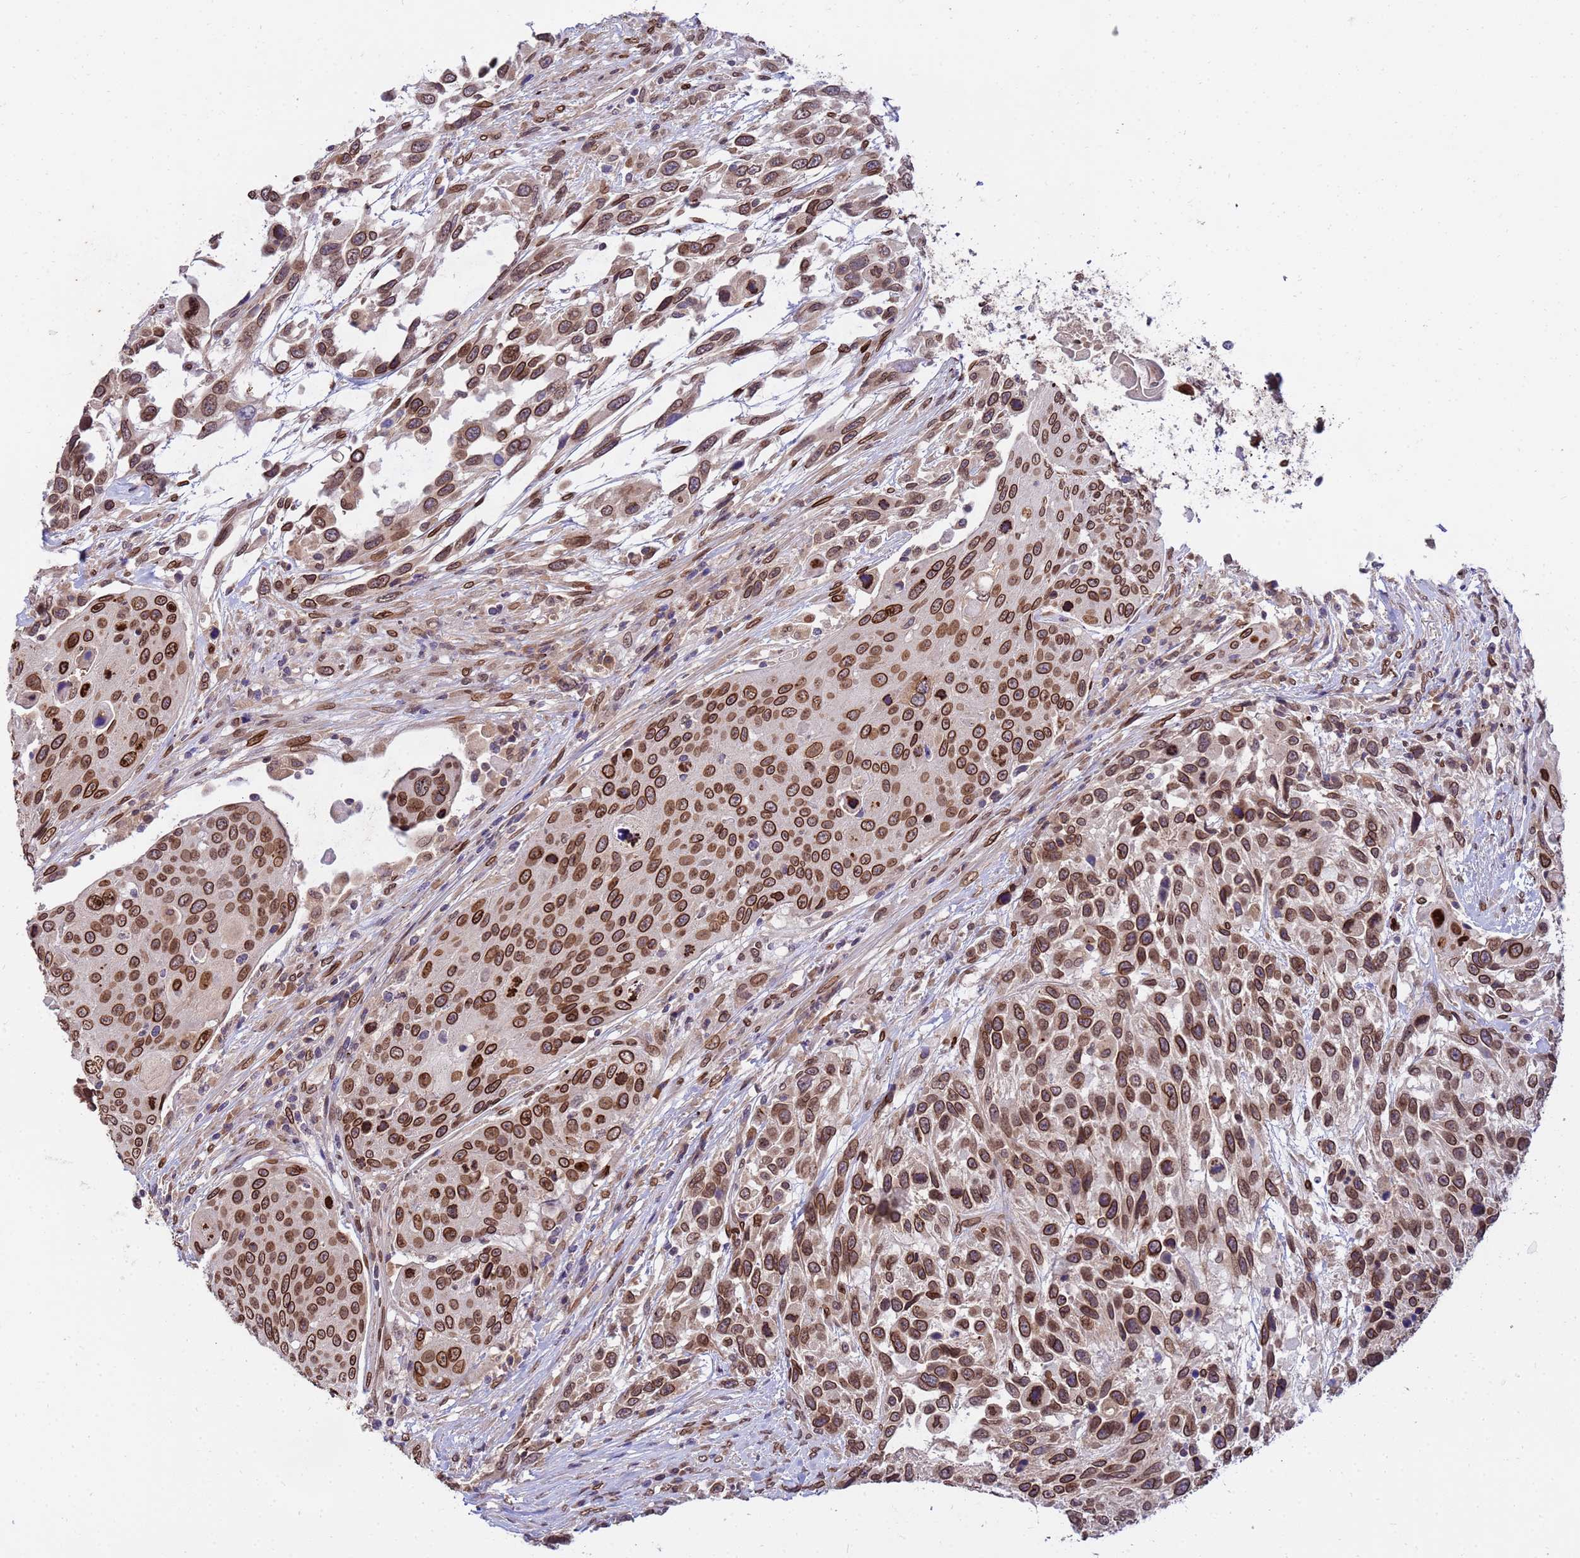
{"staining": {"intensity": "strong", "quantity": ">75%", "location": "cytoplasmic/membranous,nuclear"}, "tissue": "urothelial cancer", "cell_type": "Tumor cells", "image_type": "cancer", "snomed": [{"axis": "morphology", "description": "Urothelial carcinoma, High grade"}, {"axis": "topography", "description": "Urinary bladder"}], "caption": "An IHC histopathology image of tumor tissue is shown. Protein staining in brown highlights strong cytoplasmic/membranous and nuclear positivity in urothelial carcinoma (high-grade) within tumor cells.", "gene": "GPR135", "patient": {"sex": "female", "age": 70}}